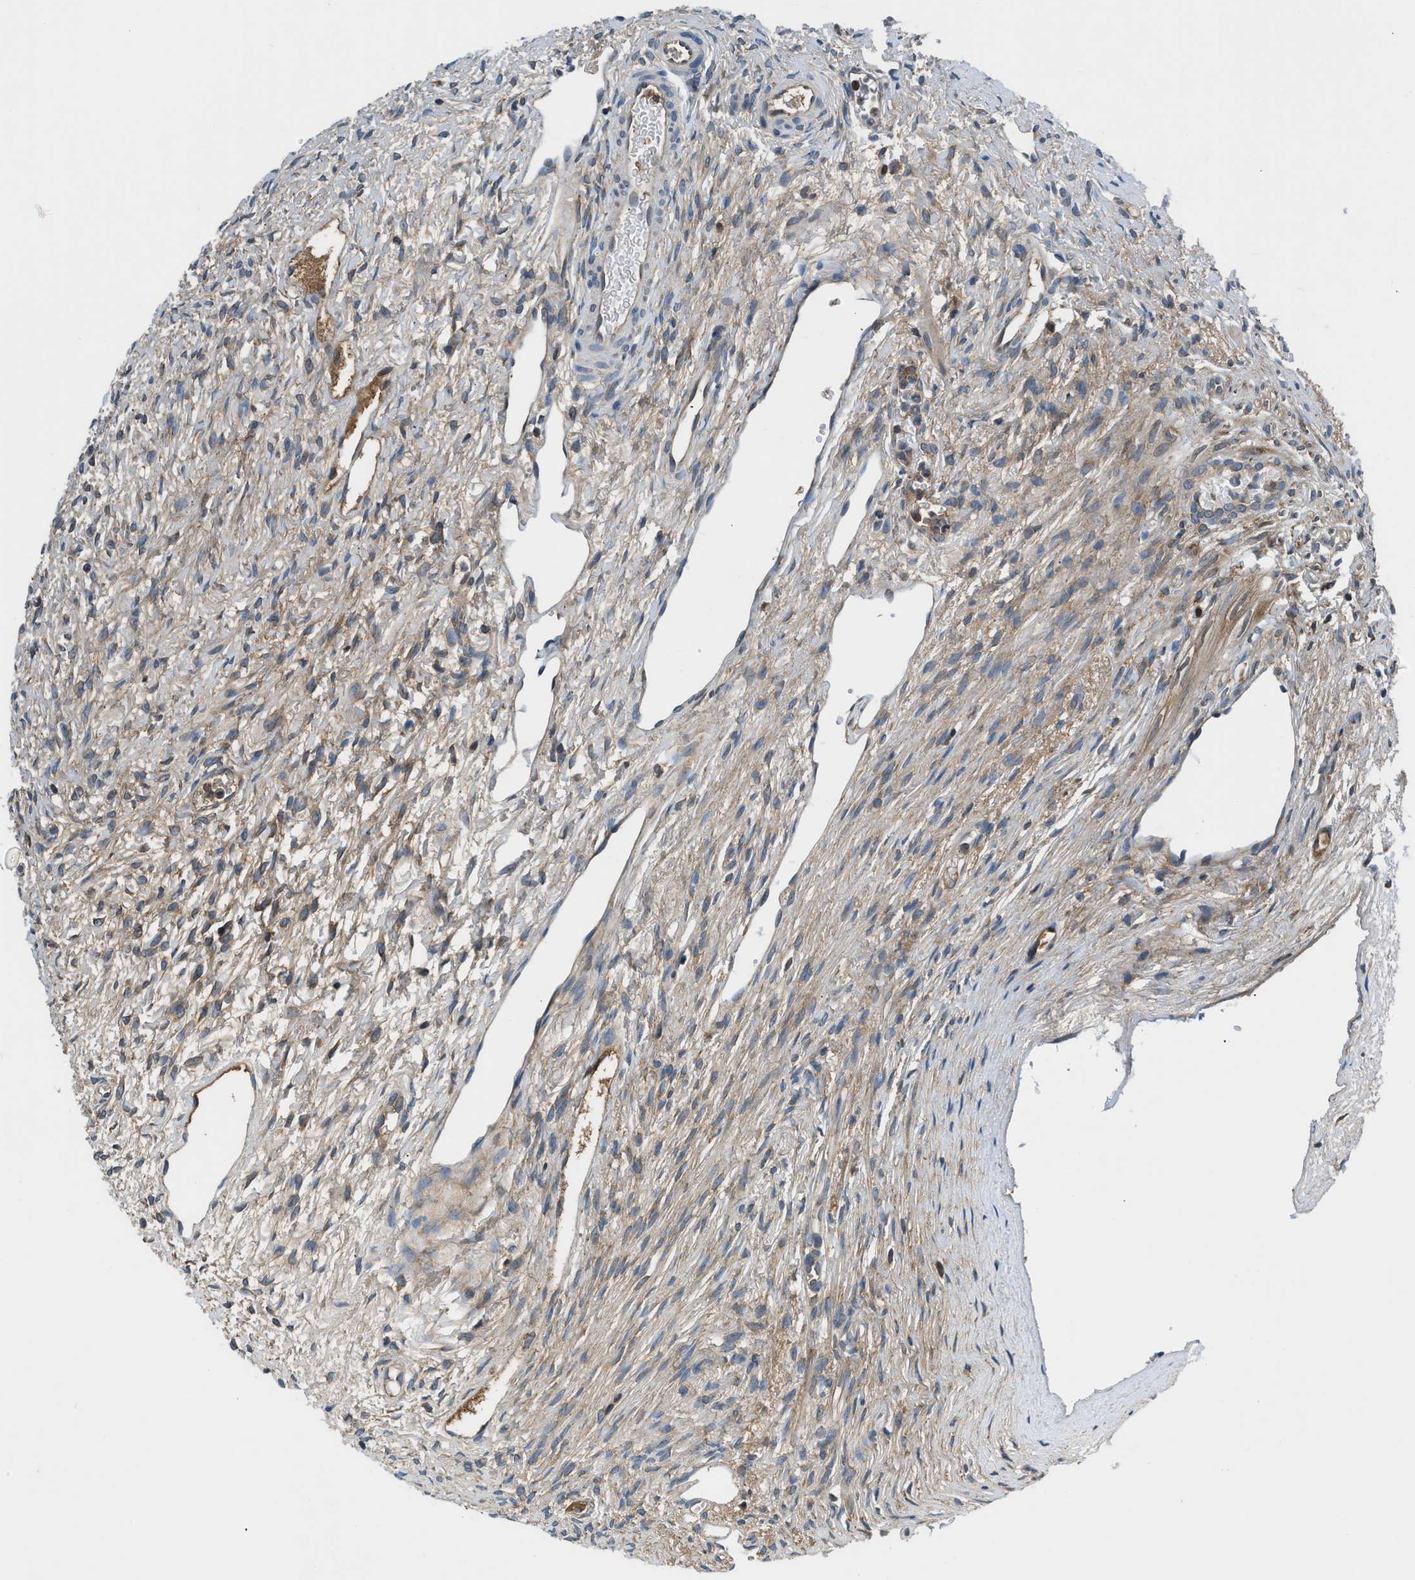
{"staining": {"intensity": "weak", "quantity": ">75%", "location": "cytoplasmic/membranous"}, "tissue": "ovary", "cell_type": "Follicle cells", "image_type": "normal", "snomed": [{"axis": "morphology", "description": "Normal tissue, NOS"}, {"axis": "topography", "description": "Ovary"}], "caption": "Immunohistochemistry (IHC) image of normal human ovary stained for a protein (brown), which shows low levels of weak cytoplasmic/membranous expression in about >75% of follicle cells.", "gene": "PAFAH2", "patient": {"sex": "female", "age": 33}}